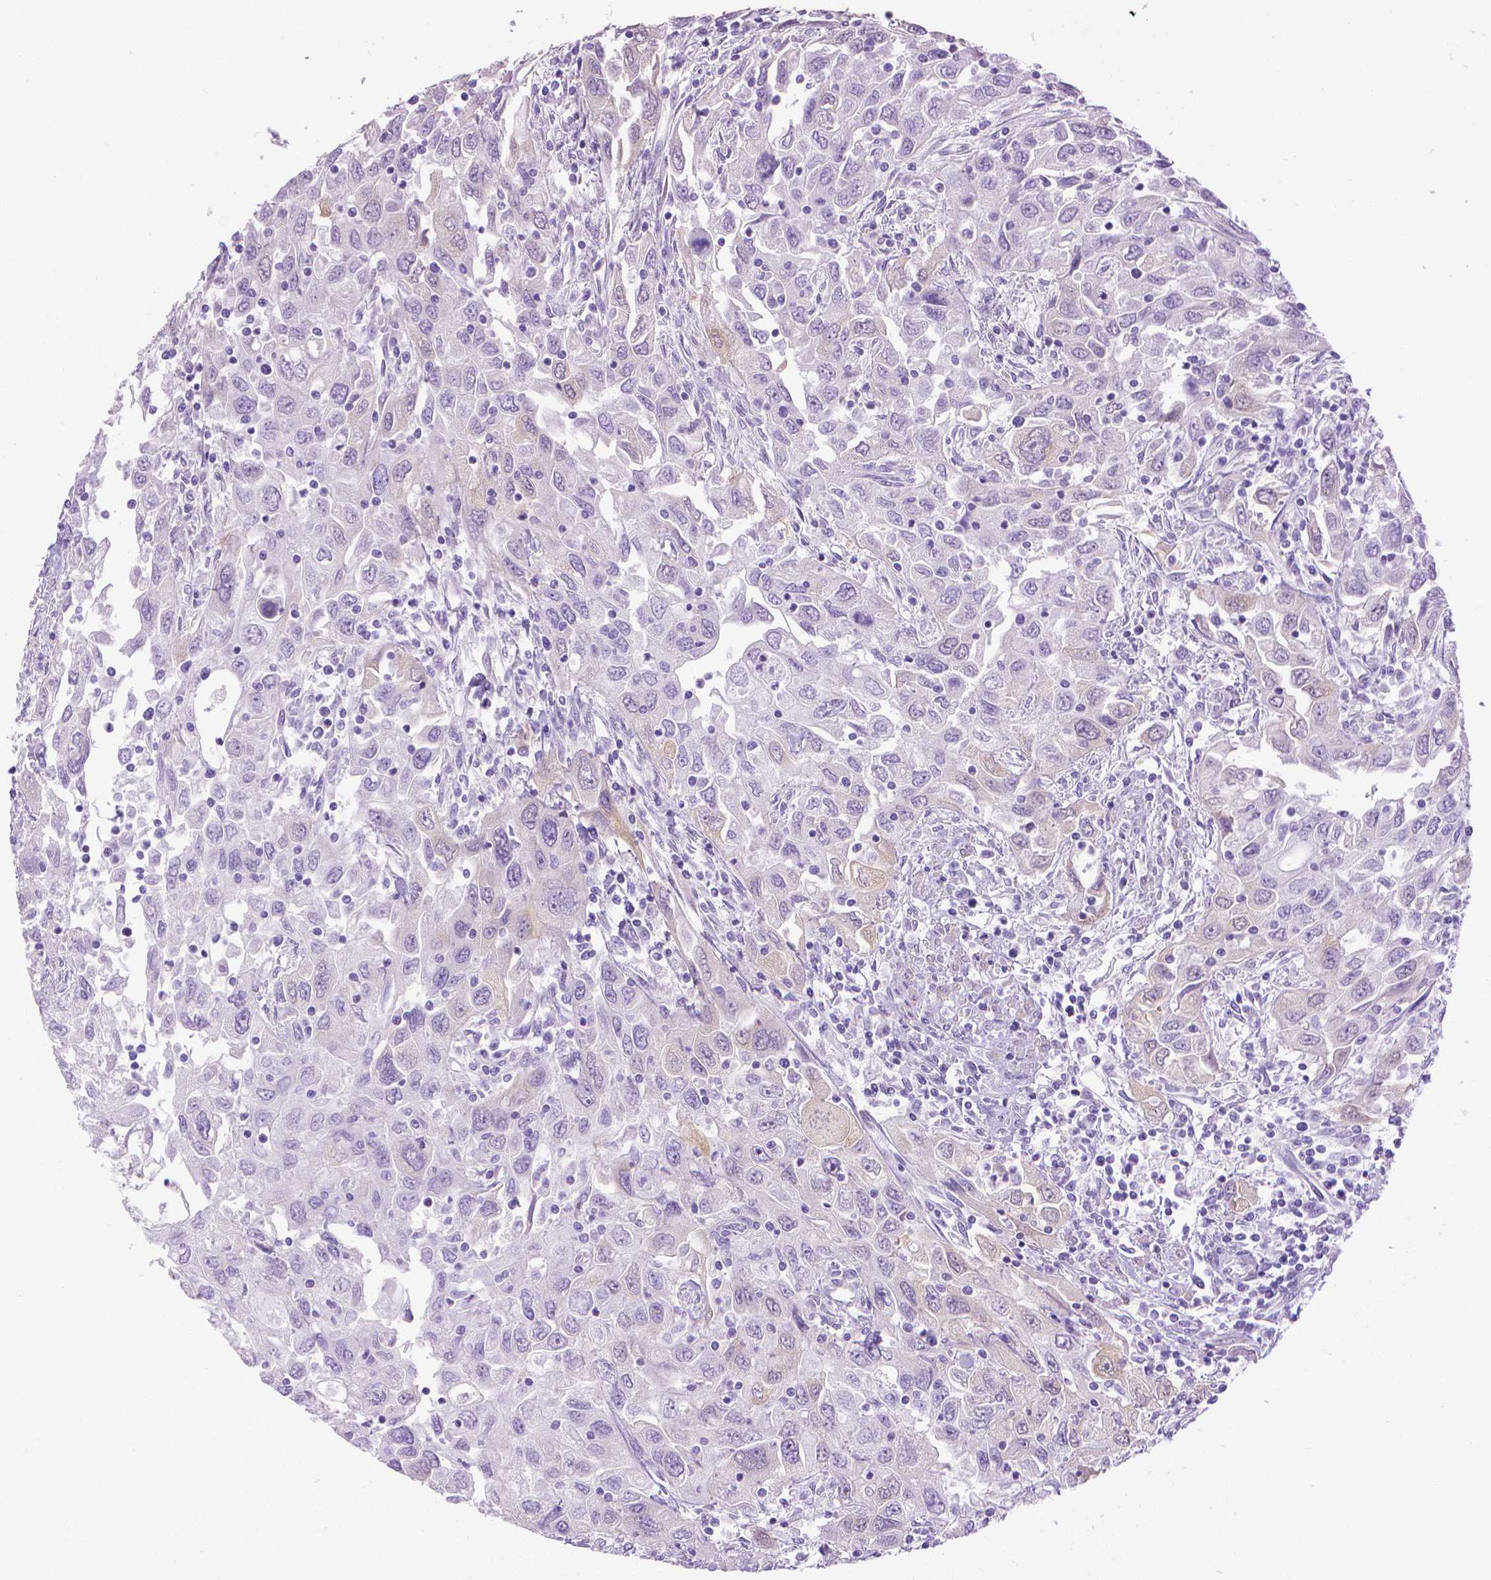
{"staining": {"intensity": "negative", "quantity": "none", "location": "none"}, "tissue": "urothelial cancer", "cell_type": "Tumor cells", "image_type": "cancer", "snomed": [{"axis": "morphology", "description": "Urothelial carcinoma, High grade"}, {"axis": "topography", "description": "Urinary bladder"}], "caption": "Micrograph shows no significant protein staining in tumor cells of urothelial cancer.", "gene": "PNMA2", "patient": {"sex": "male", "age": 76}}